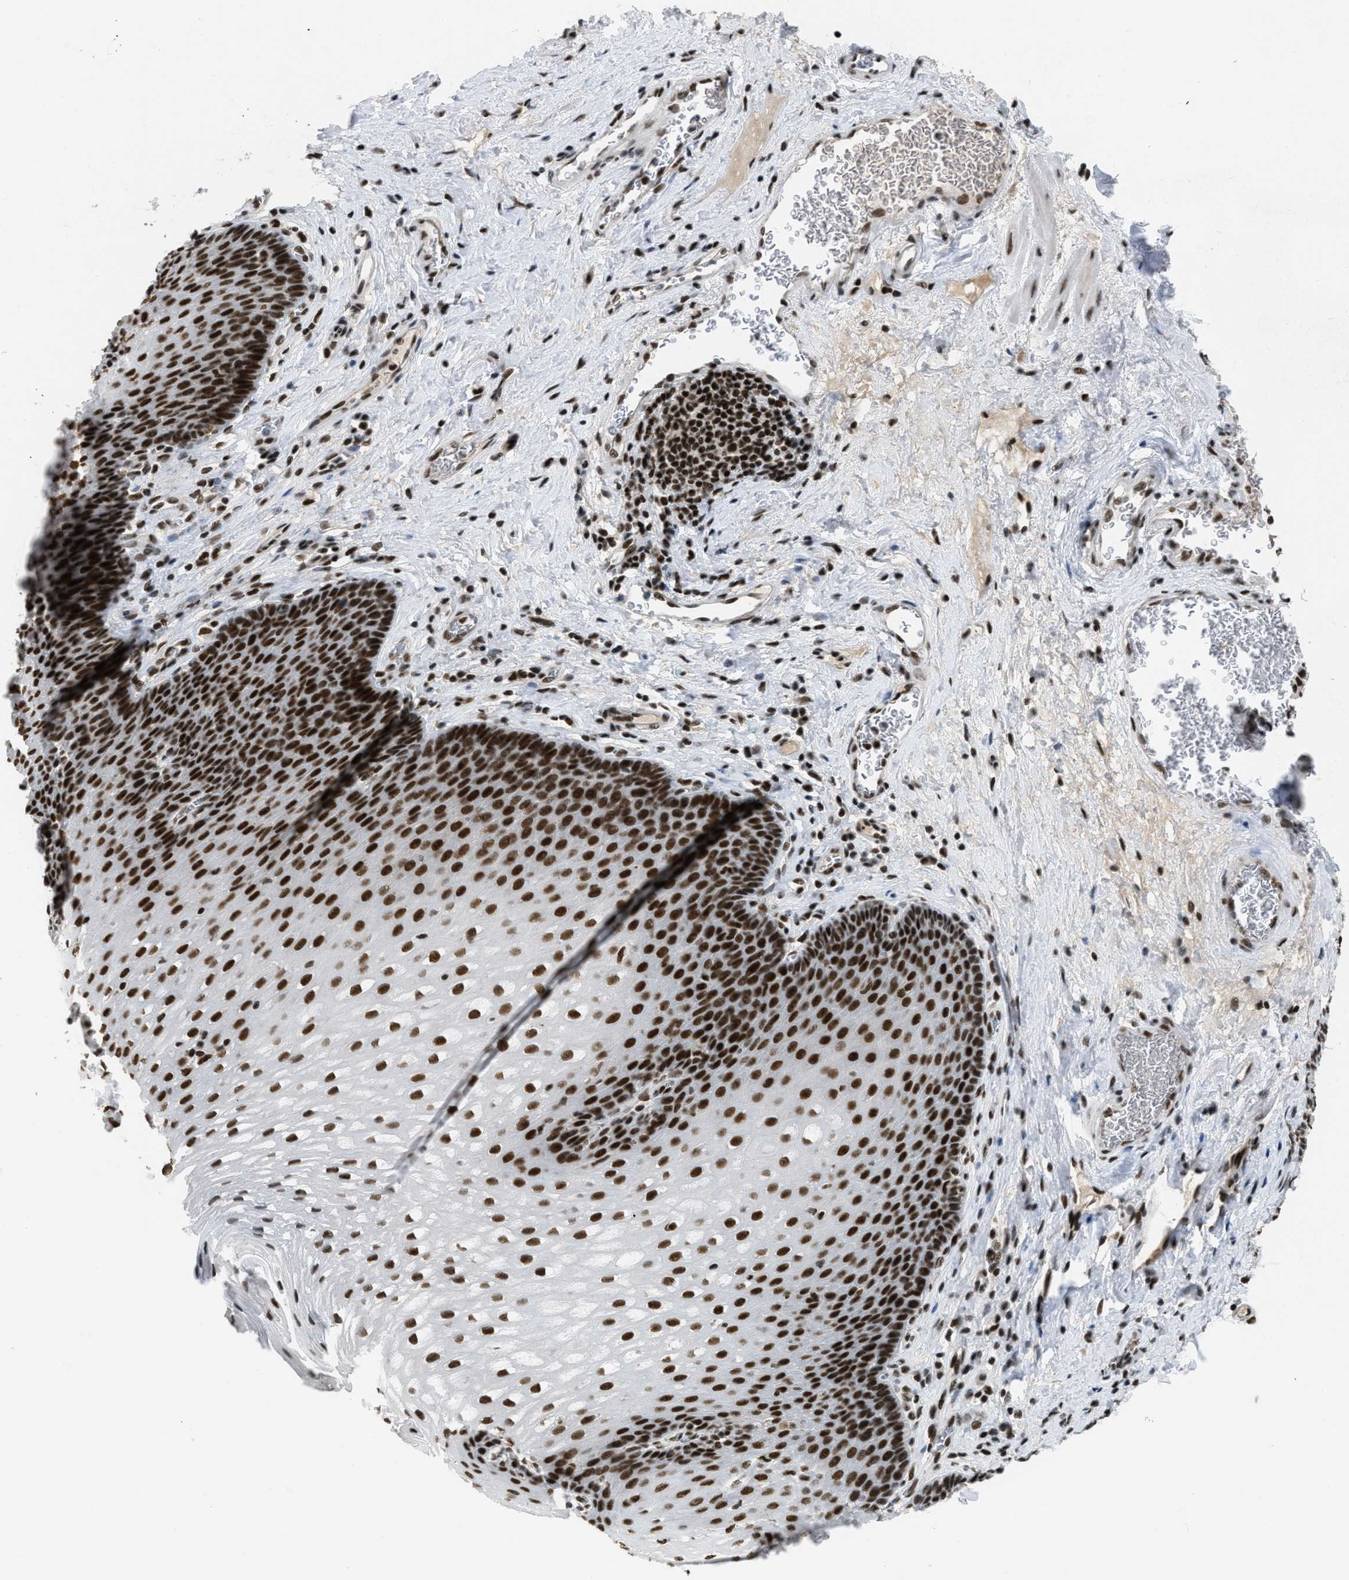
{"staining": {"intensity": "strong", "quantity": ">75%", "location": "nuclear"}, "tissue": "esophagus", "cell_type": "Squamous epithelial cells", "image_type": "normal", "snomed": [{"axis": "morphology", "description": "Normal tissue, NOS"}, {"axis": "topography", "description": "Esophagus"}], "caption": "DAB immunohistochemical staining of benign human esophagus reveals strong nuclear protein staining in about >75% of squamous epithelial cells. (brown staining indicates protein expression, while blue staining denotes nuclei).", "gene": "SCAF4", "patient": {"sex": "male", "age": 48}}